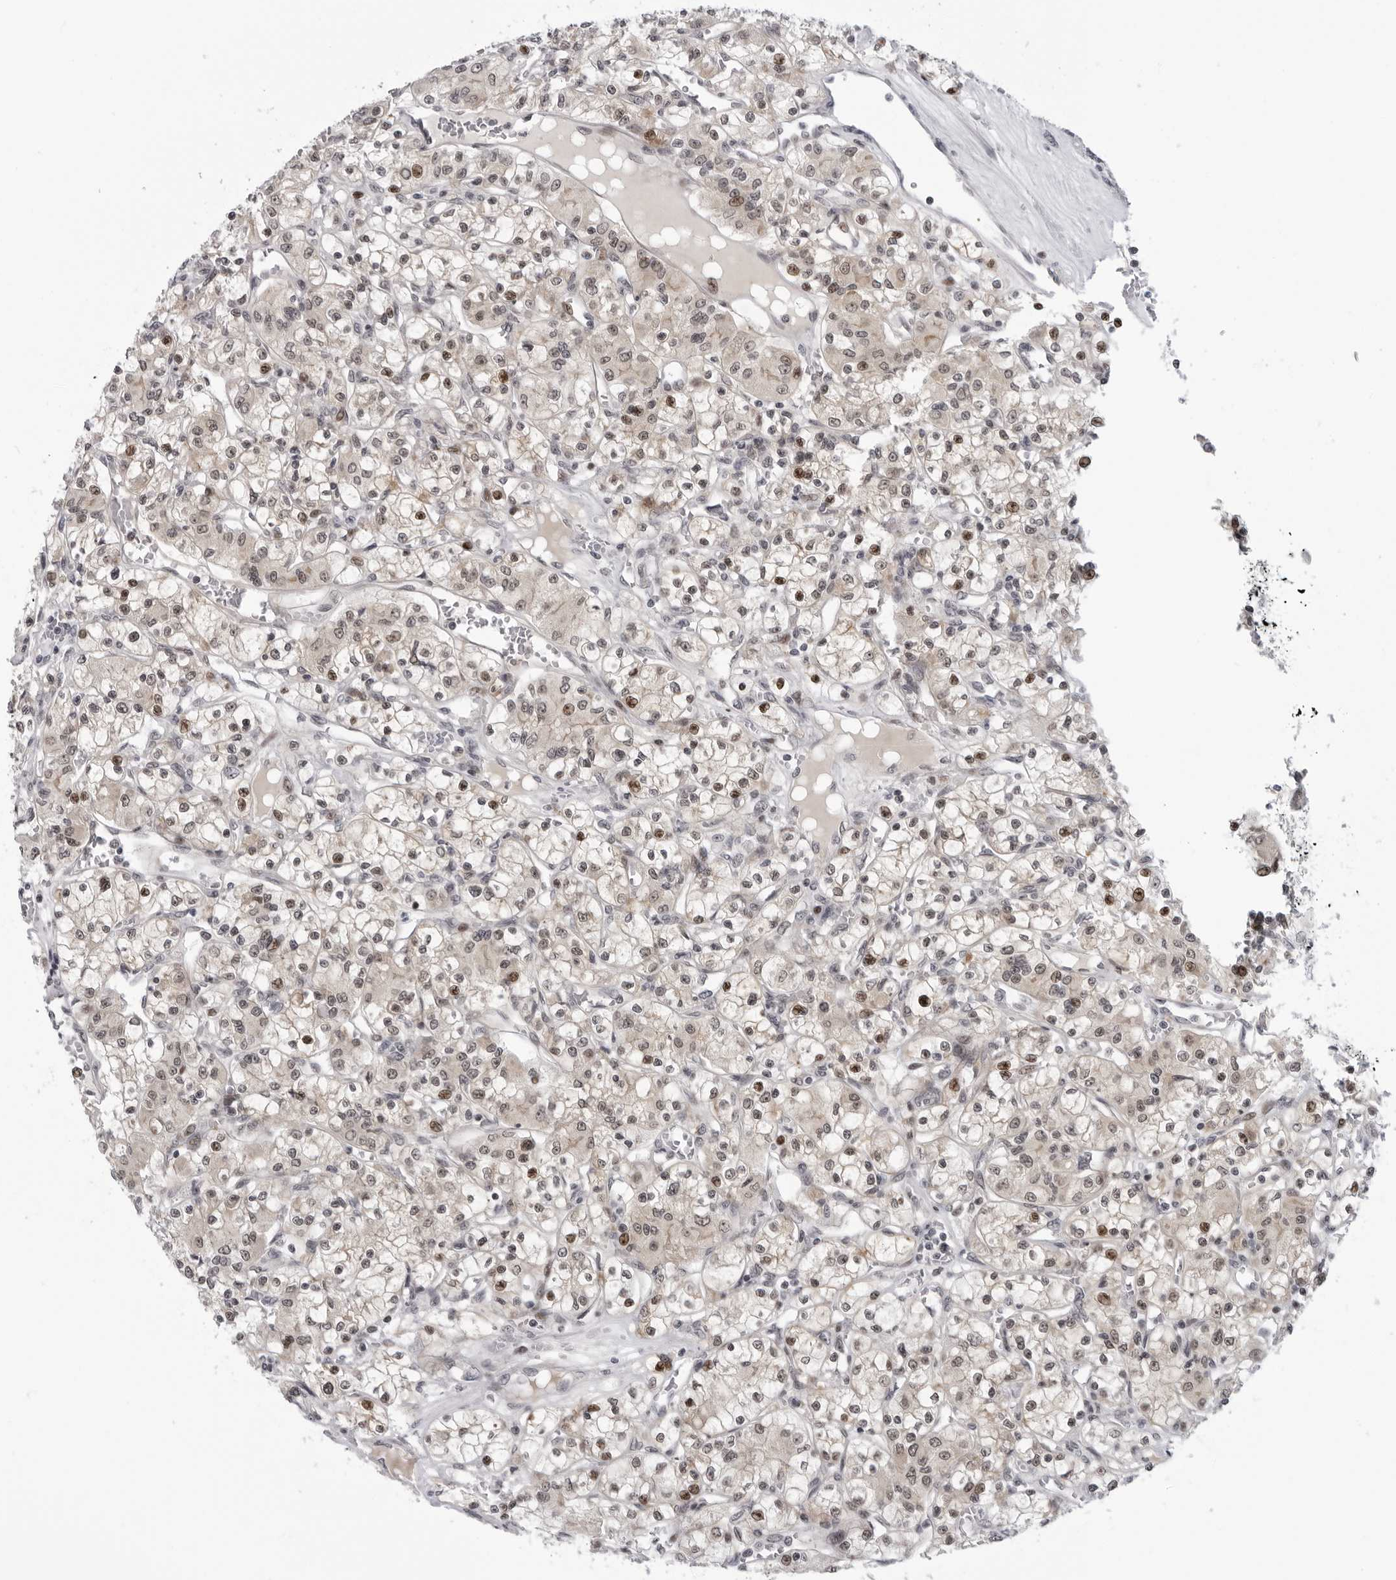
{"staining": {"intensity": "moderate", "quantity": ">75%", "location": "nuclear"}, "tissue": "renal cancer", "cell_type": "Tumor cells", "image_type": "cancer", "snomed": [{"axis": "morphology", "description": "Adenocarcinoma, NOS"}, {"axis": "topography", "description": "Kidney"}], "caption": "Renal cancer (adenocarcinoma) stained for a protein (brown) reveals moderate nuclear positive staining in about >75% of tumor cells.", "gene": "ALPK2", "patient": {"sex": "female", "age": 59}}